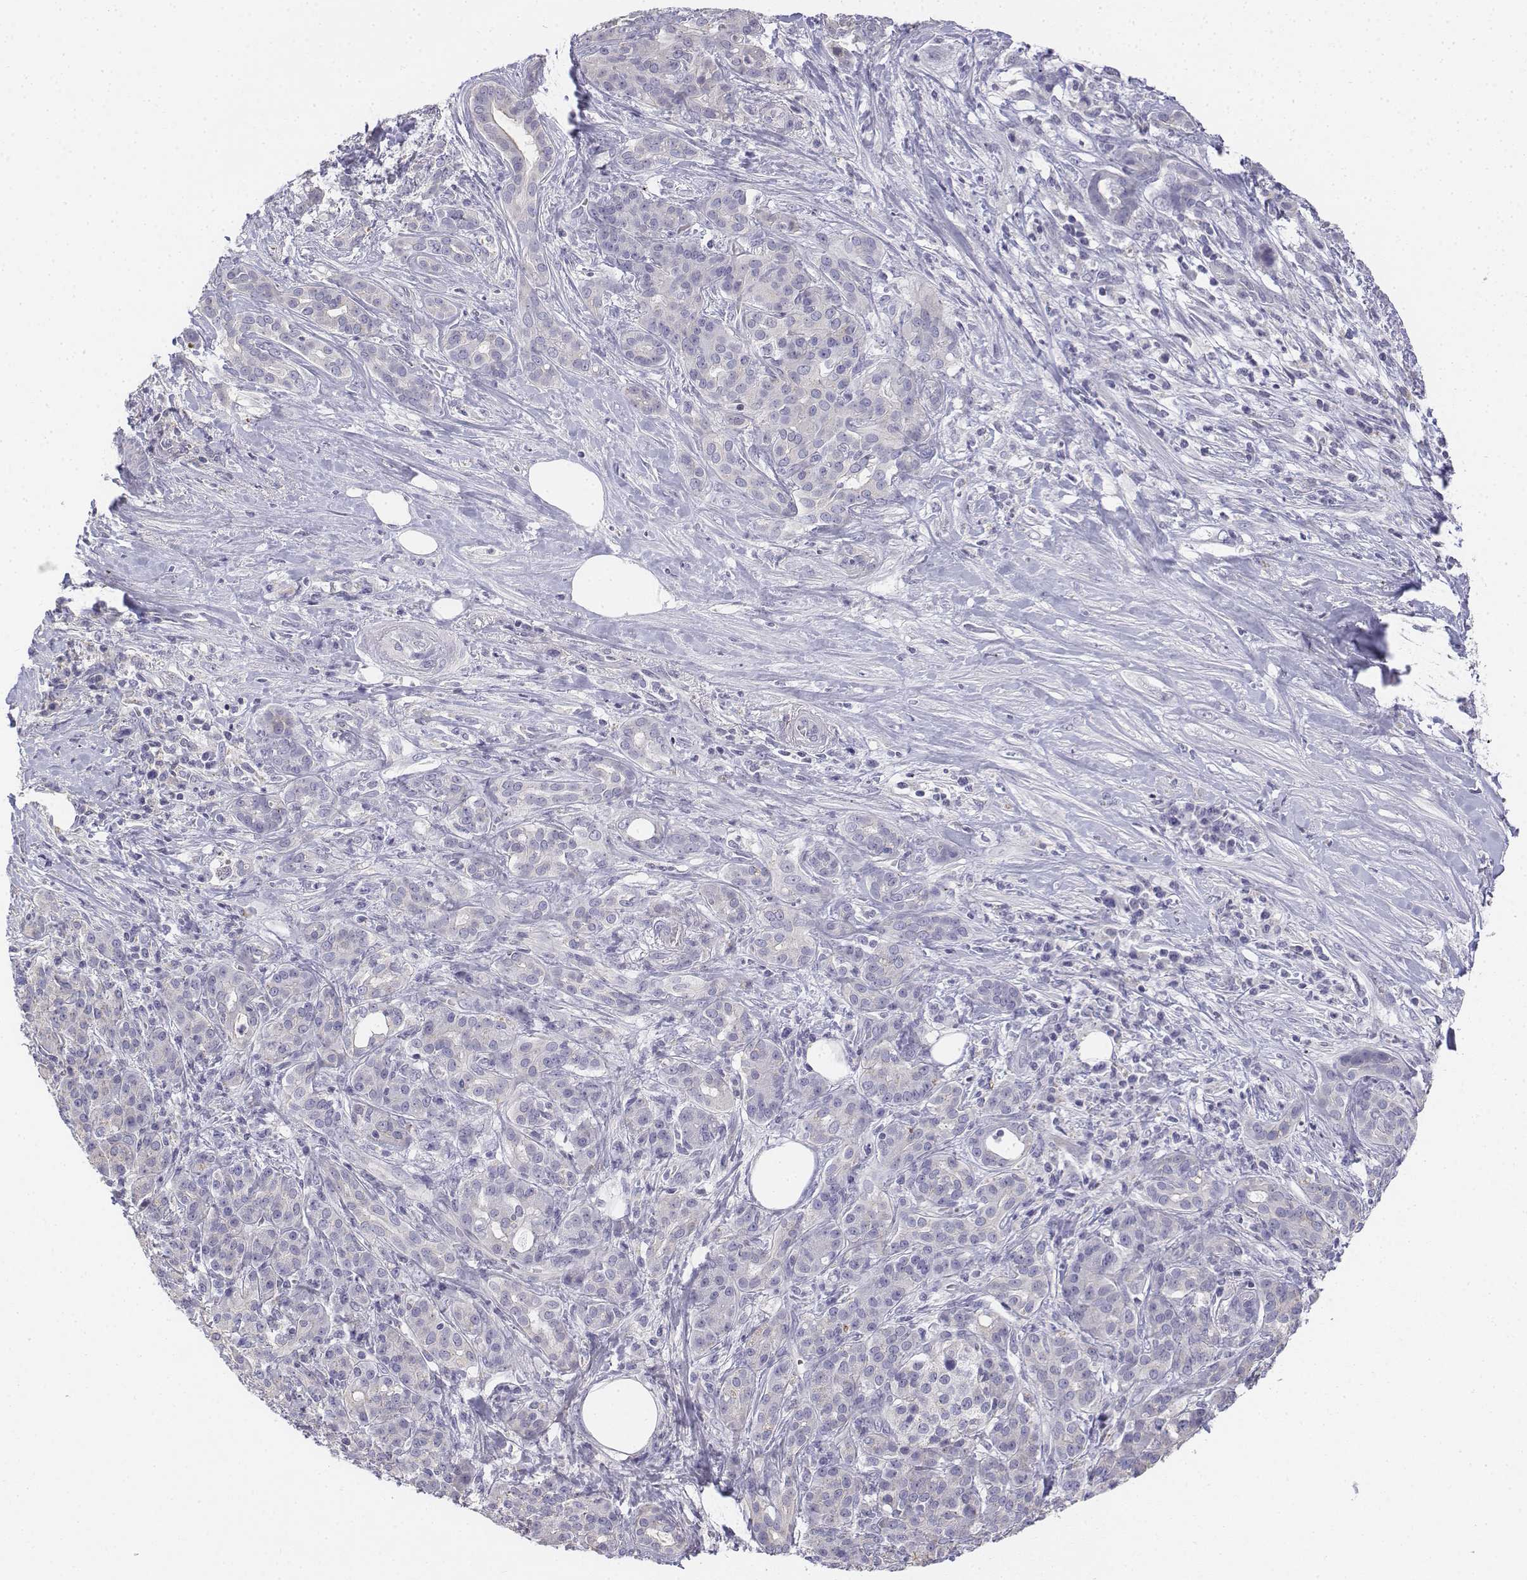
{"staining": {"intensity": "negative", "quantity": "none", "location": "none"}, "tissue": "pancreatic cancer", "cell_type": "Tumor cells", "image_type": "cancer", "snomed": [{"axis": "morphology", "description": "Normal tissue, NOS"}, {"axis": "morphology", "description": "Inflammation, NOS"}, {"axis": "morphology", "description": "Adenocarcinoma, NOS"}, {"axis": "topography", "description": "Pancreas"}], "caption": "The photomicrograph exhibits no significant expression in tumor cells of pancreatic adenocarcinoma. (DAB (3,3'-diaminobenzidine) immunohistochemistry (IHC) visualized using brightfield microscopy, high magnification).", "gene": "LGSN", "patient": {"sex": "male", "age": 57}}